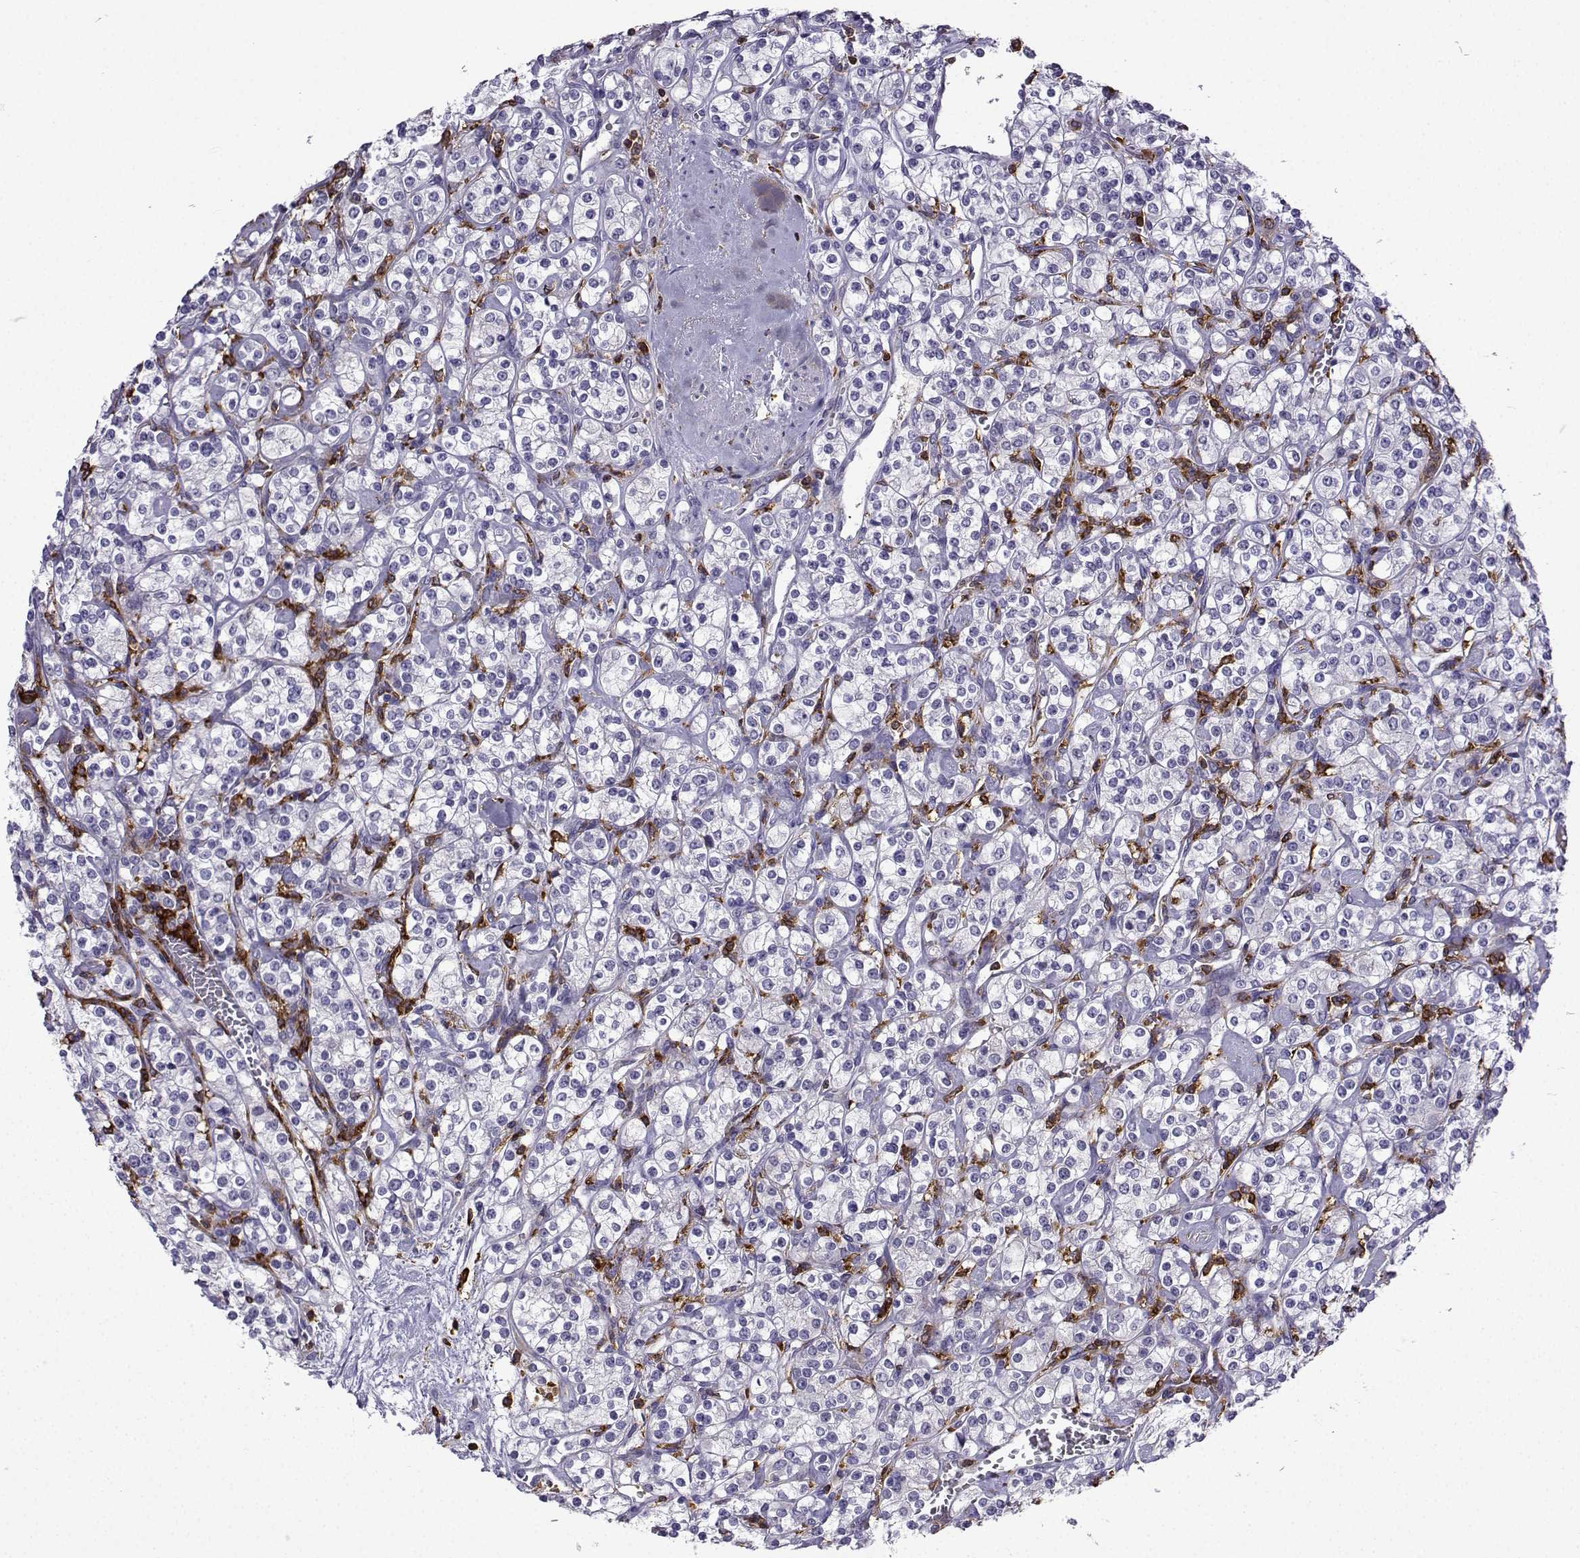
{"staining": {"intensity": "negative", "quantity": "none", "location": "none"}, "tissue": "renal cancer", "cell_type": "Tumor cells", "image_type": "cancer", "snomed": [{"axis": "morphology", "description": "Adenocarcinoma, NOS"}, {"axis": "topography", "description": "Kidney"}], "caption": "Immunohistochemistry photomicrograph of renal adenocarcinoma stained for a protein (brown), which reveals no staining in tumor cells.", "gene": "DOCK10", "patient": {"sex": "male", "age": 77}}